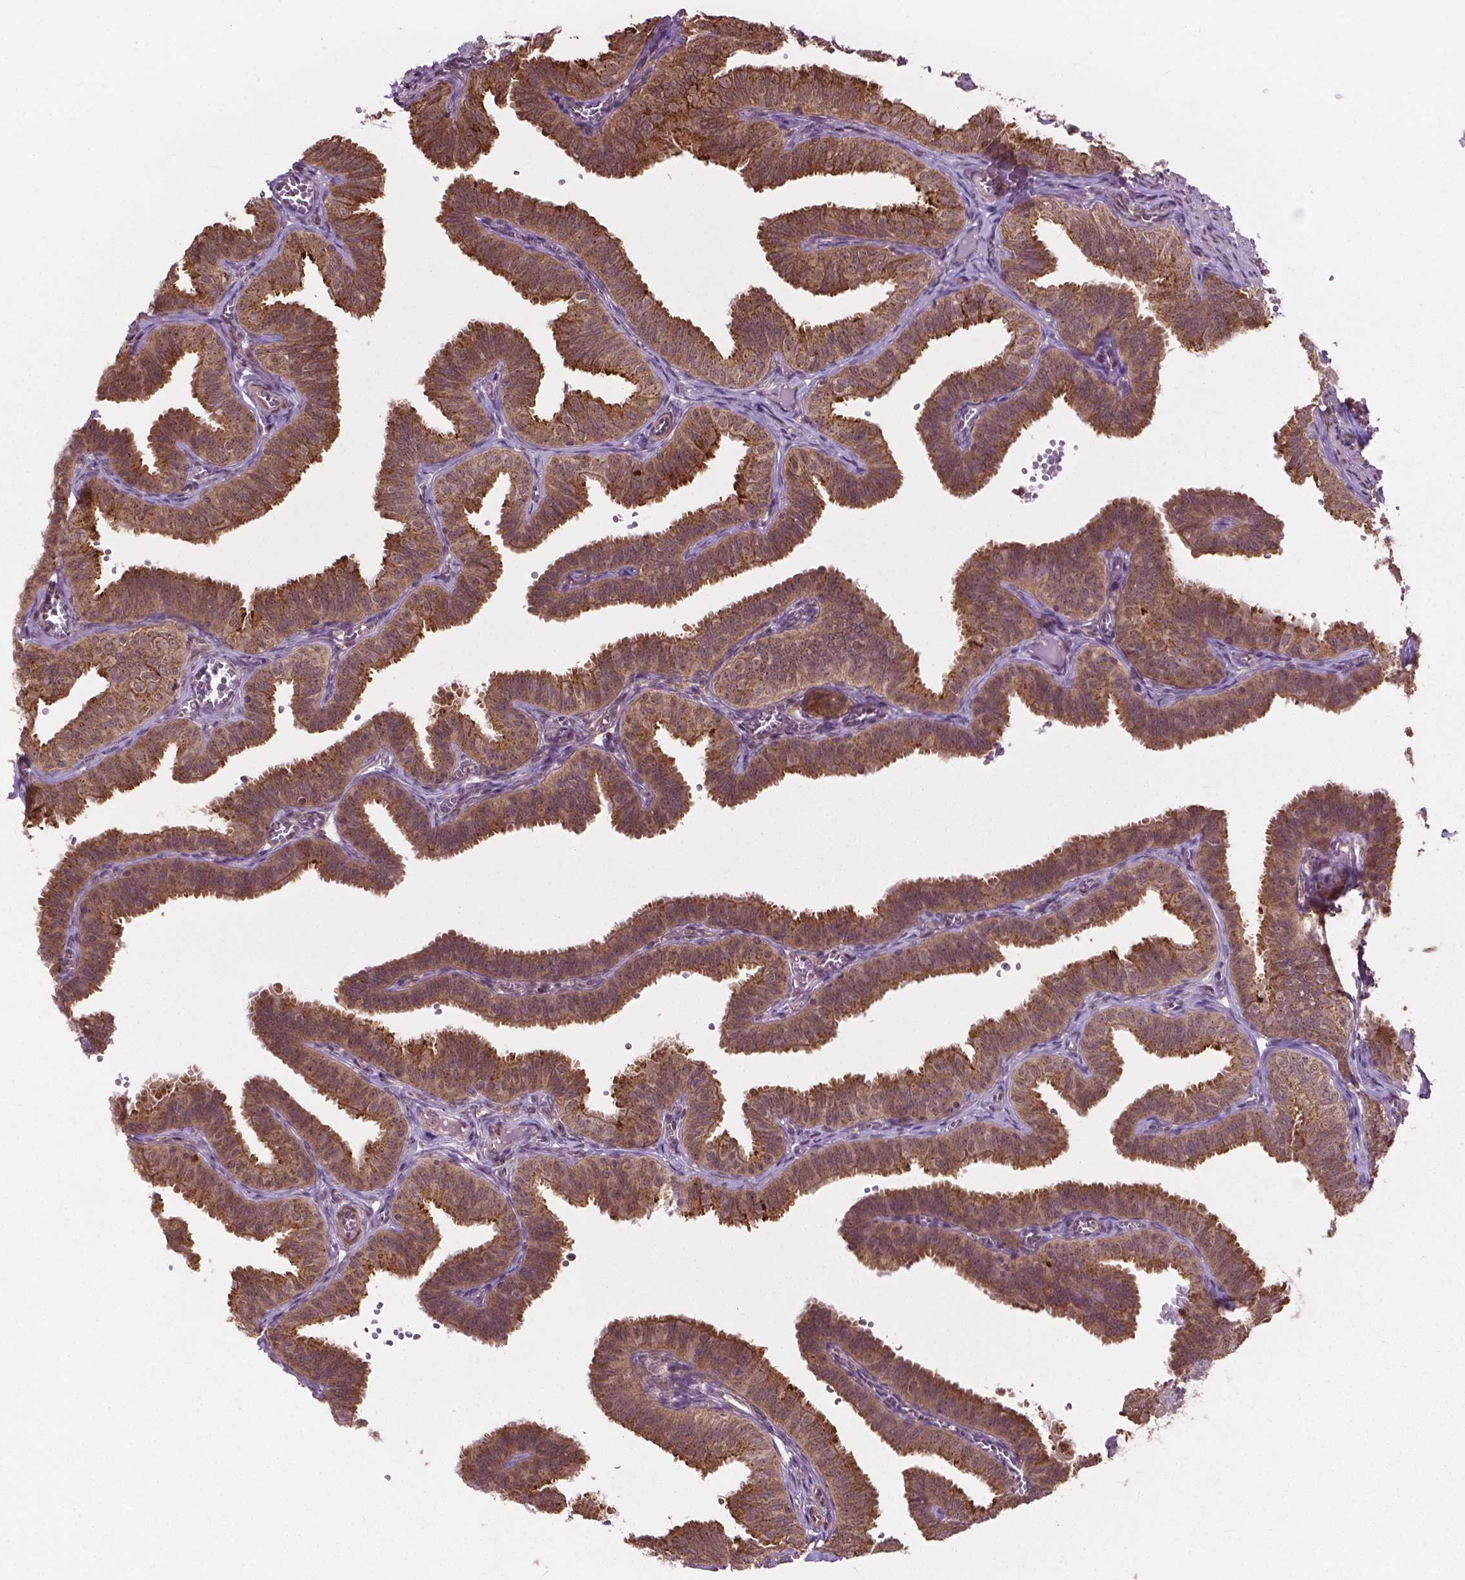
{"staining": {"intensity": "moderate", "quantity": ">75%", "location": "cytoplasmic/membranous"}, "tissue": "fallopian tube", "cell_type": "Glandular cells", "image_type": "normal", "snomed": [{"axis": "morphology", "description": "Normal tissue, NOS"}, {"axis": "topography", "description": "Fallopian tube"}], "caption": "IHC of benign fallopian tube shows medium levels of moderate cytoplasmic/membranous expression in approximately >75% of glandular cells. (brown staining indicates protein expression, while blue staining denotes nuclei).", "gene": "PPP1CB", "patient": {"sex": "female", "age": 25}}